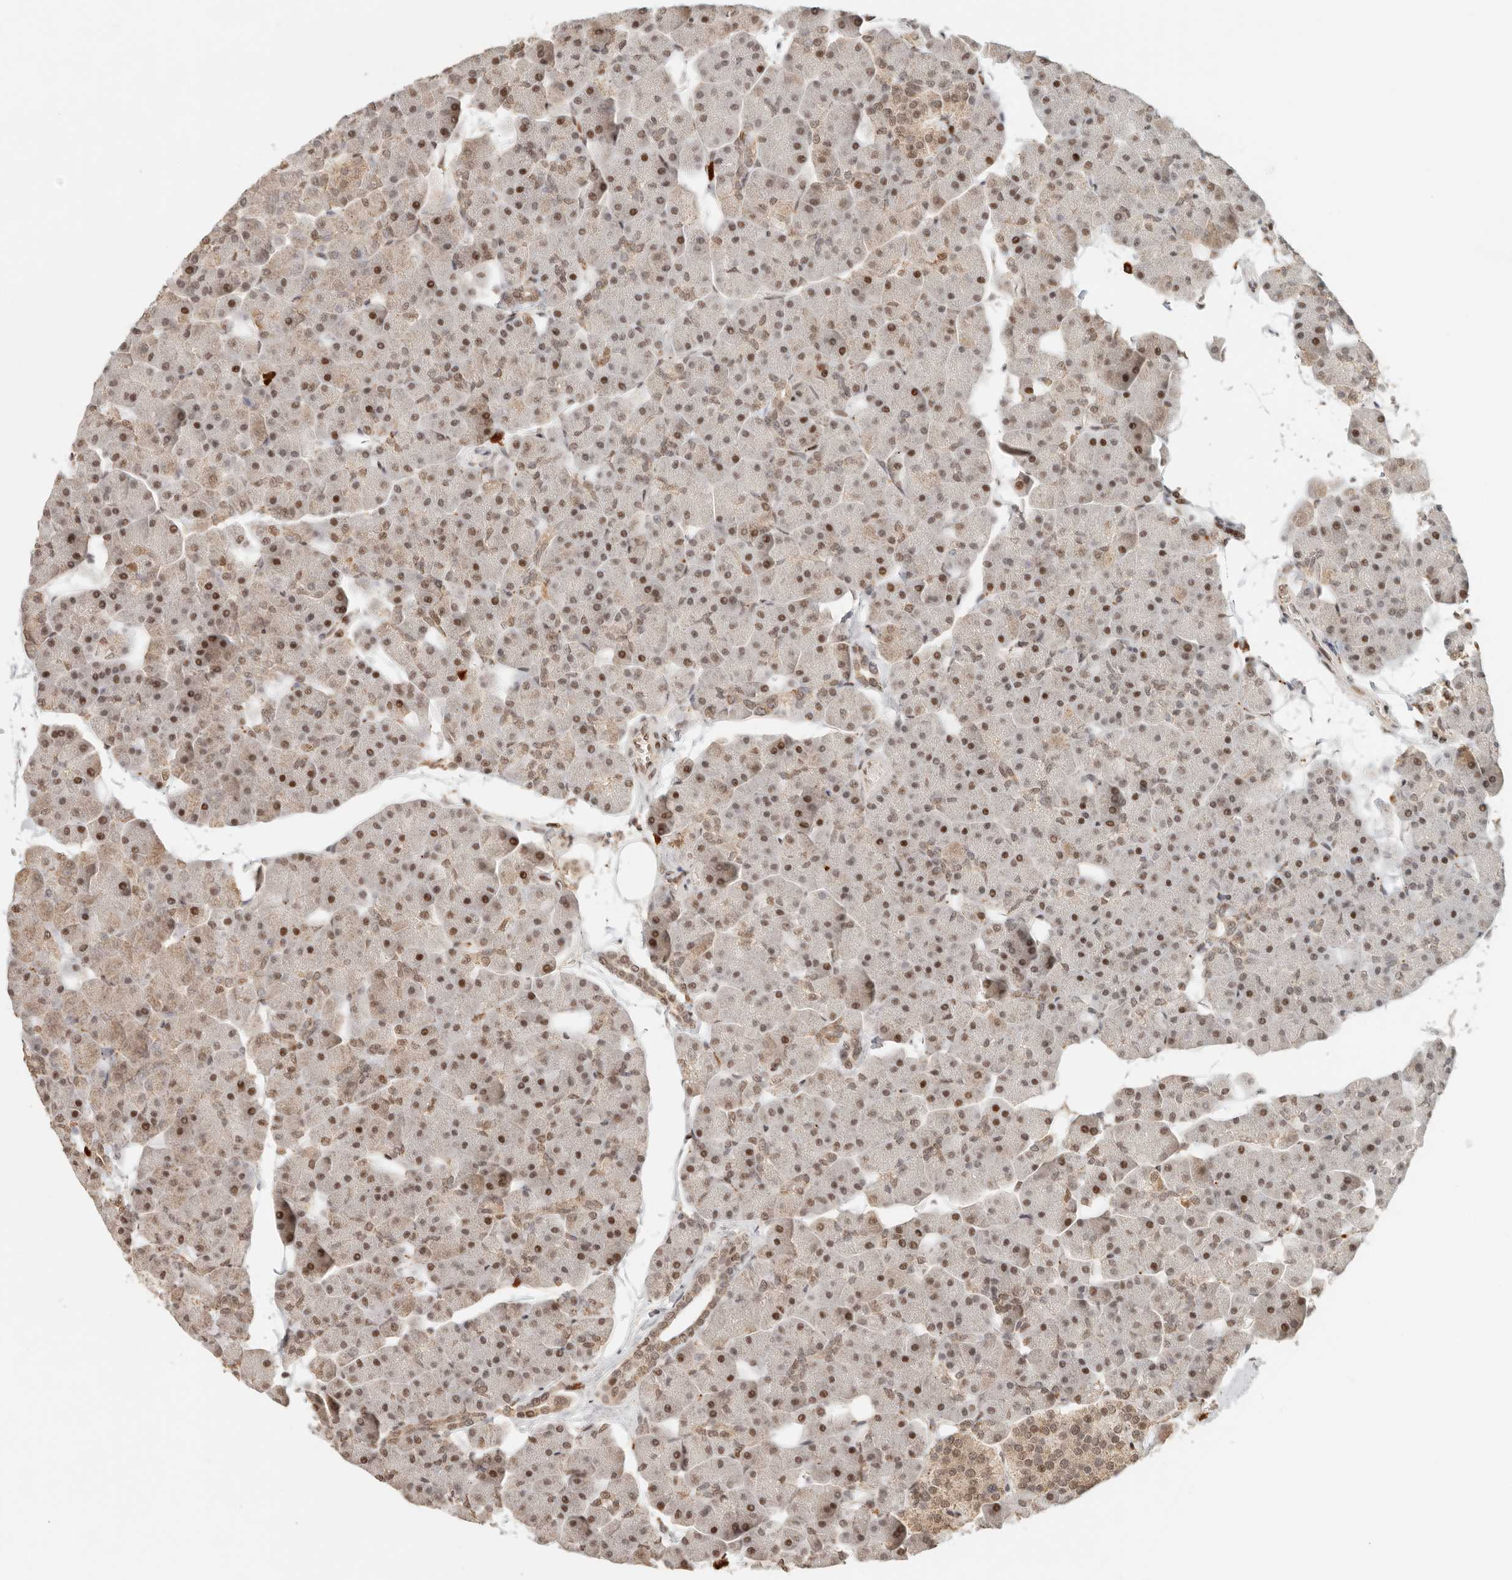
{"staining": {"intensity": "moderate", "quantity": "<25%", "location": "nuclear"}, "tissue": "pancreas", "cell_type": "Exocrine glandular cells", "image_type": "normal", "snomed": [{"axis": "morphology", "description": "Normal tissue, NOS"}, {"axis": "topography", "description": "Pancreas"}], "caption": "Benign pancreas was stained to show a protein in brown. There is low levels of moderate nuclear expression in about <25% of exocrine glandular cells. (Brightfield microscopy of DAB IHC at high magnification).", "gene": "NPAS2", "patient": {"sex": "male", "age": 35}}